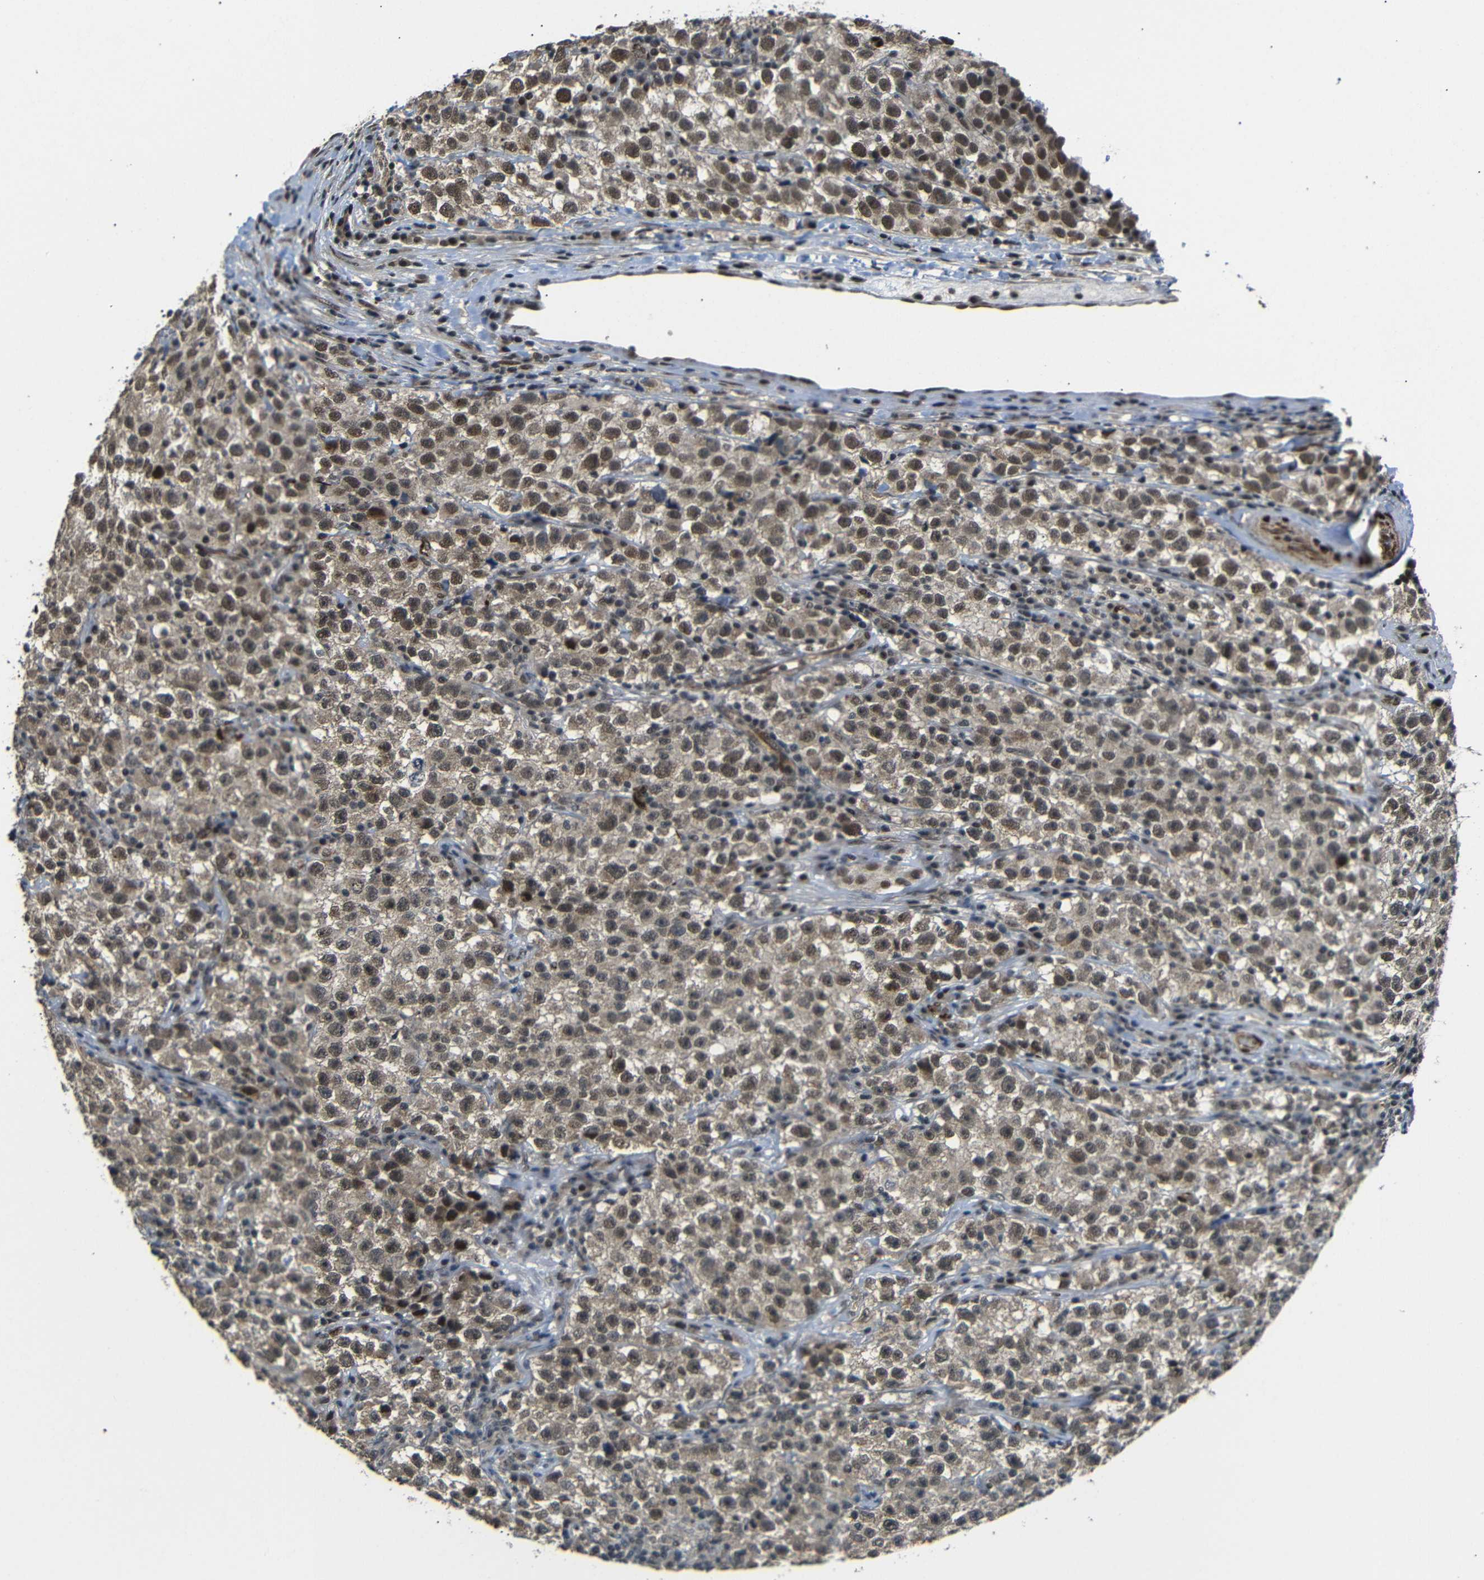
{"staining": {"intensity": "moderate", "quantity": ">75%", "location": "cytoplasmic/membranous,nuclear"}, "tissue": "testis cancer", "cell_type": "Tumor cells", "image_type": "cancer", "snomed": [{"axis": "morphology", "description": "Seminoma, NOS"}, {"axis": "topography", "description": "Testis"}], "caption": "Human testis cancer stained for a protein (brown) shows moderate cytoplasmic/membranous and nuclear positive staining in about >75% of tumor cells.", "gene": "TBX2", "patient": {"sex": "male", "age": 22}}